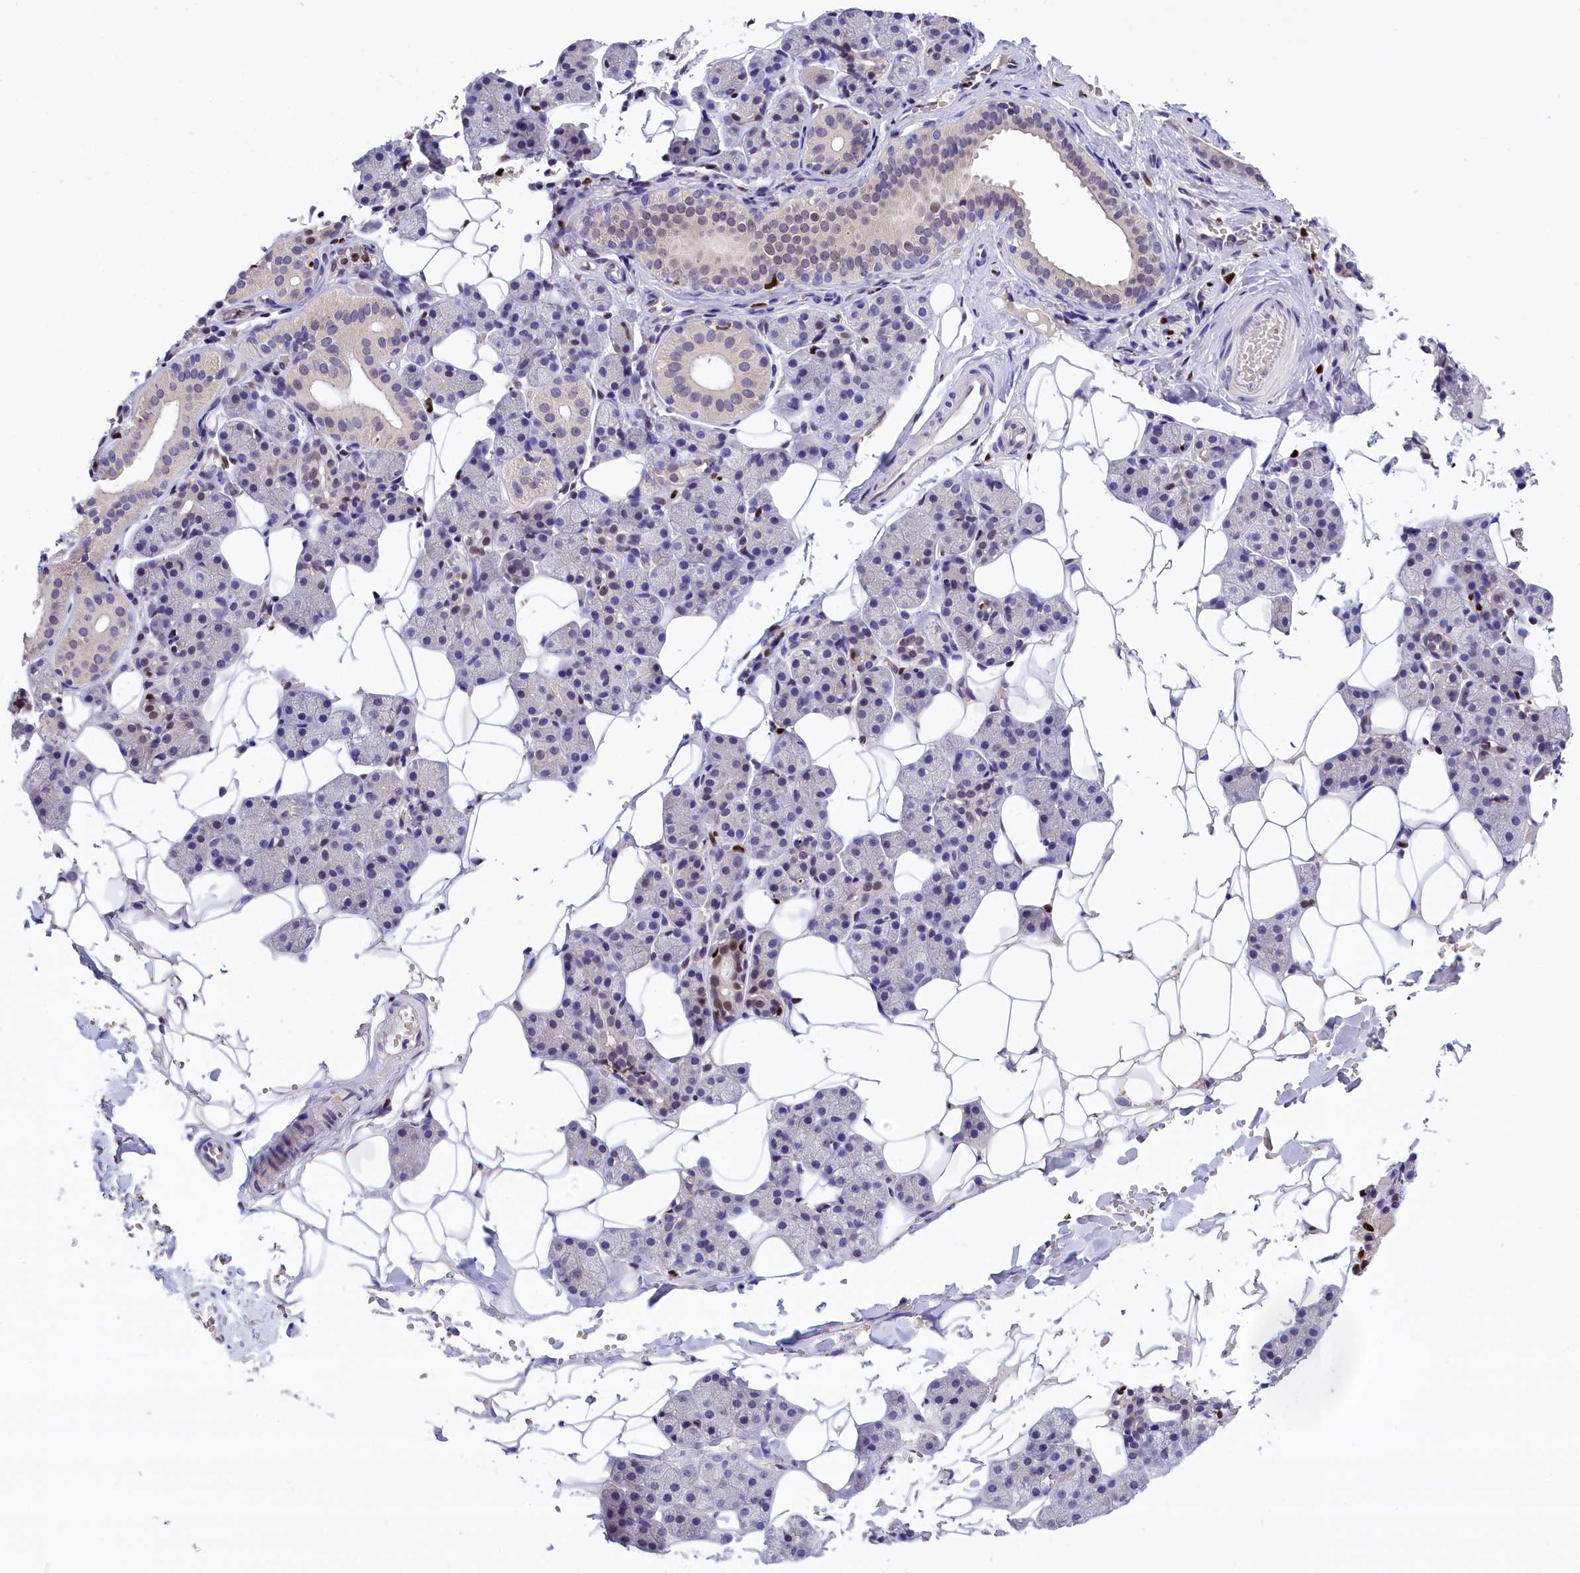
{"staining": {"intensity": "strong", "quantity": "<25%", "location": "cytoplasmic/membranous,nuclear"}, "tissue": "salivary gland", "cell_type": "Glandular cells", "image_type": "normal", "snomed": [{"axis": "morphology", "description": "Normal tissue, NOS"}, {"axis": "topography", "description": "Salivary gland"}], "caption": "Immunohistochemistry histopathology image of unremarkable salivary gland: salivary gland stained using immunohistochemistry (IHC) shows medium levels of strong protein expression localized specifically in the cytoplasmic/membranous,nuclear of glandular cells, appearing as a cytoplasmic/membranous,nuclear brown color.", "gene": "BTBD9", "patient": {"sex": "female", "age": 33}}